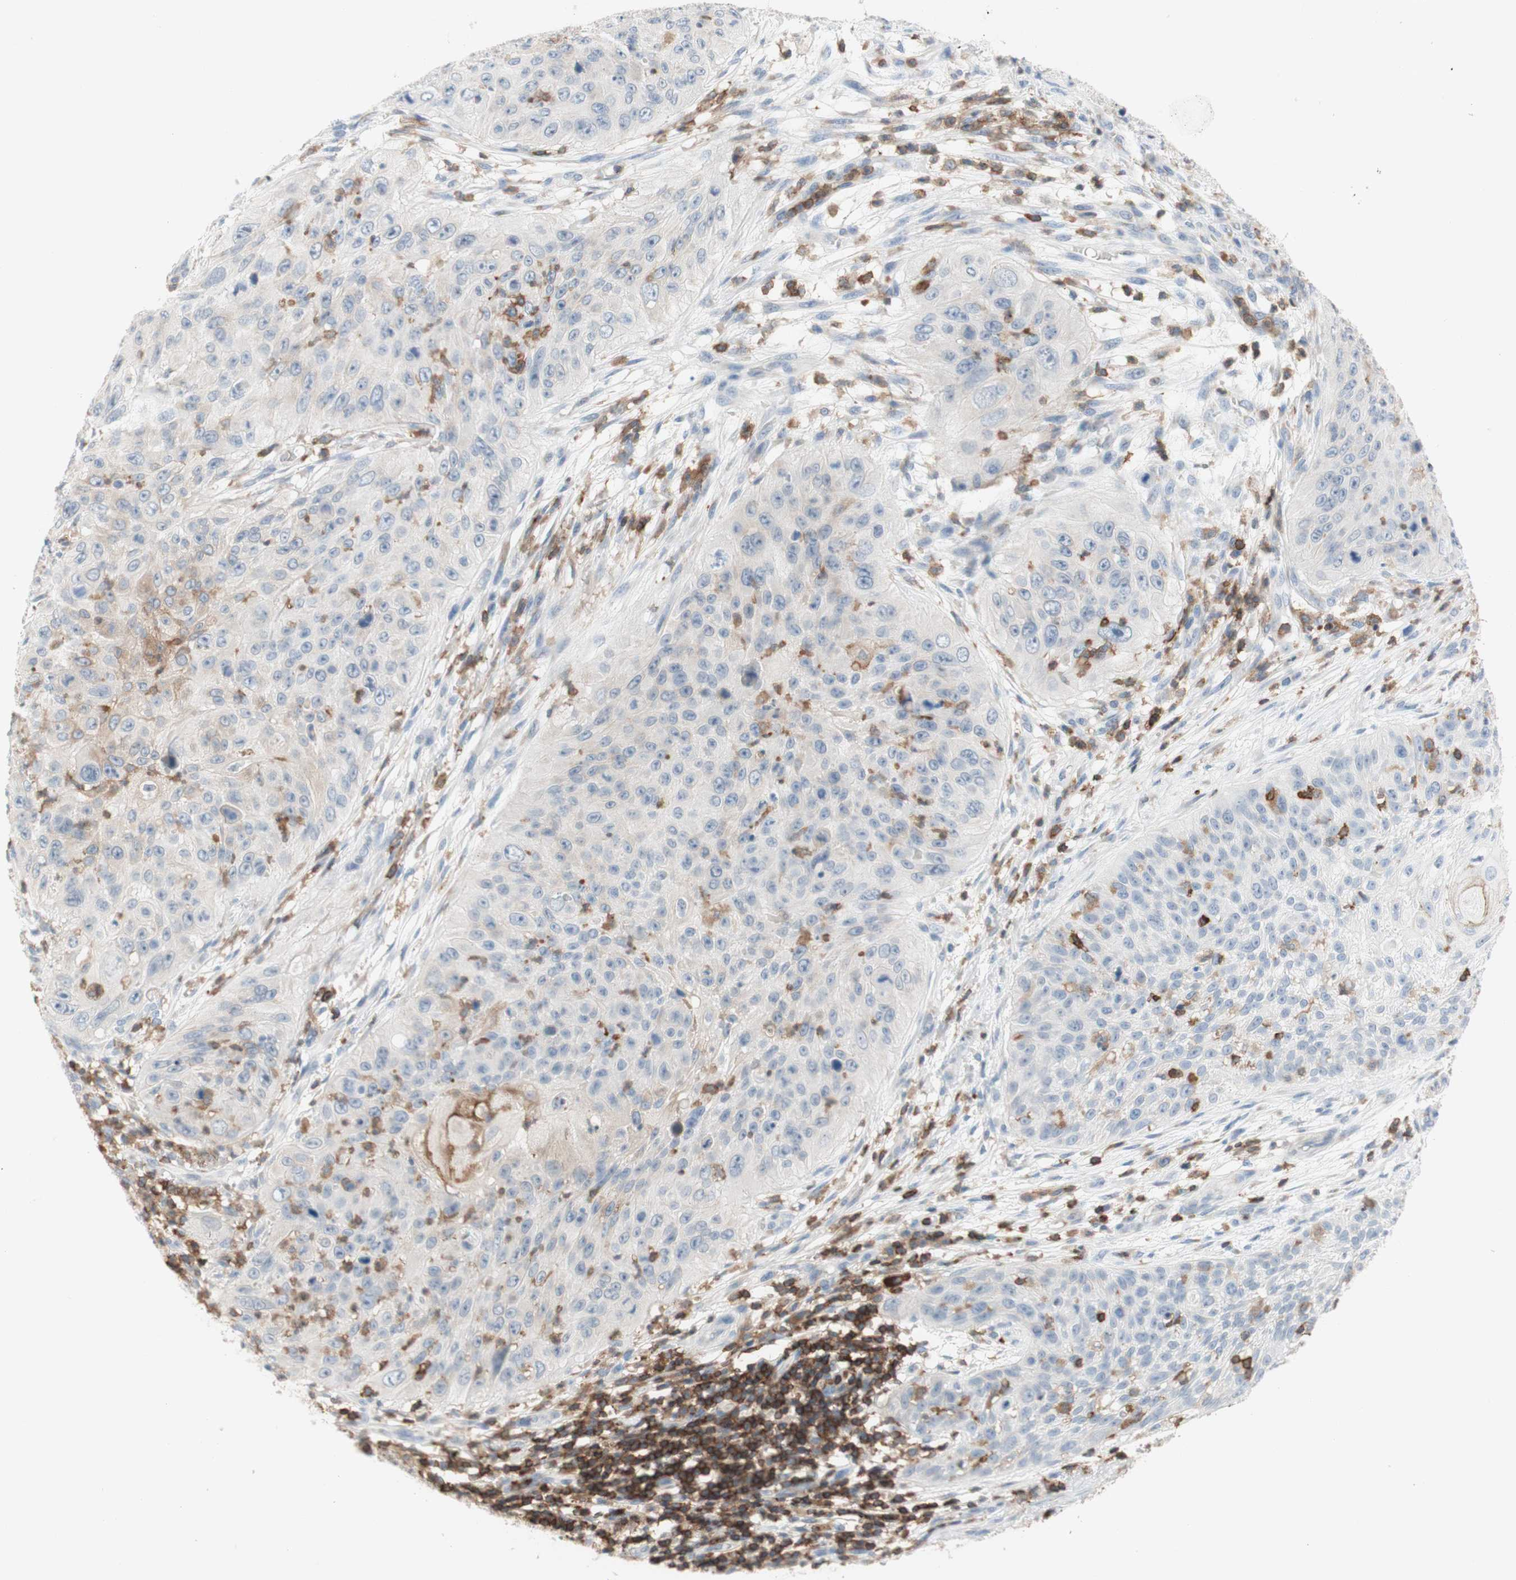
{"staining": {"intensity": "negative", "quantity": "none", "location": "none"}, "tissue": "skin cancer", "cell_type": "Tumor cells", "image_type": "cancer", "snomed": [{"axis": "morphology", "description": "Squamous cell carcinoma, NOS"}, {"axis": "topography", "description": "Skin"}], "caption": "Tumor cells are negative for protein expression in human skin squamous cell carcinoma.", "gene": "SPINK6", "patient": {"sex": "female", "age": 80}}